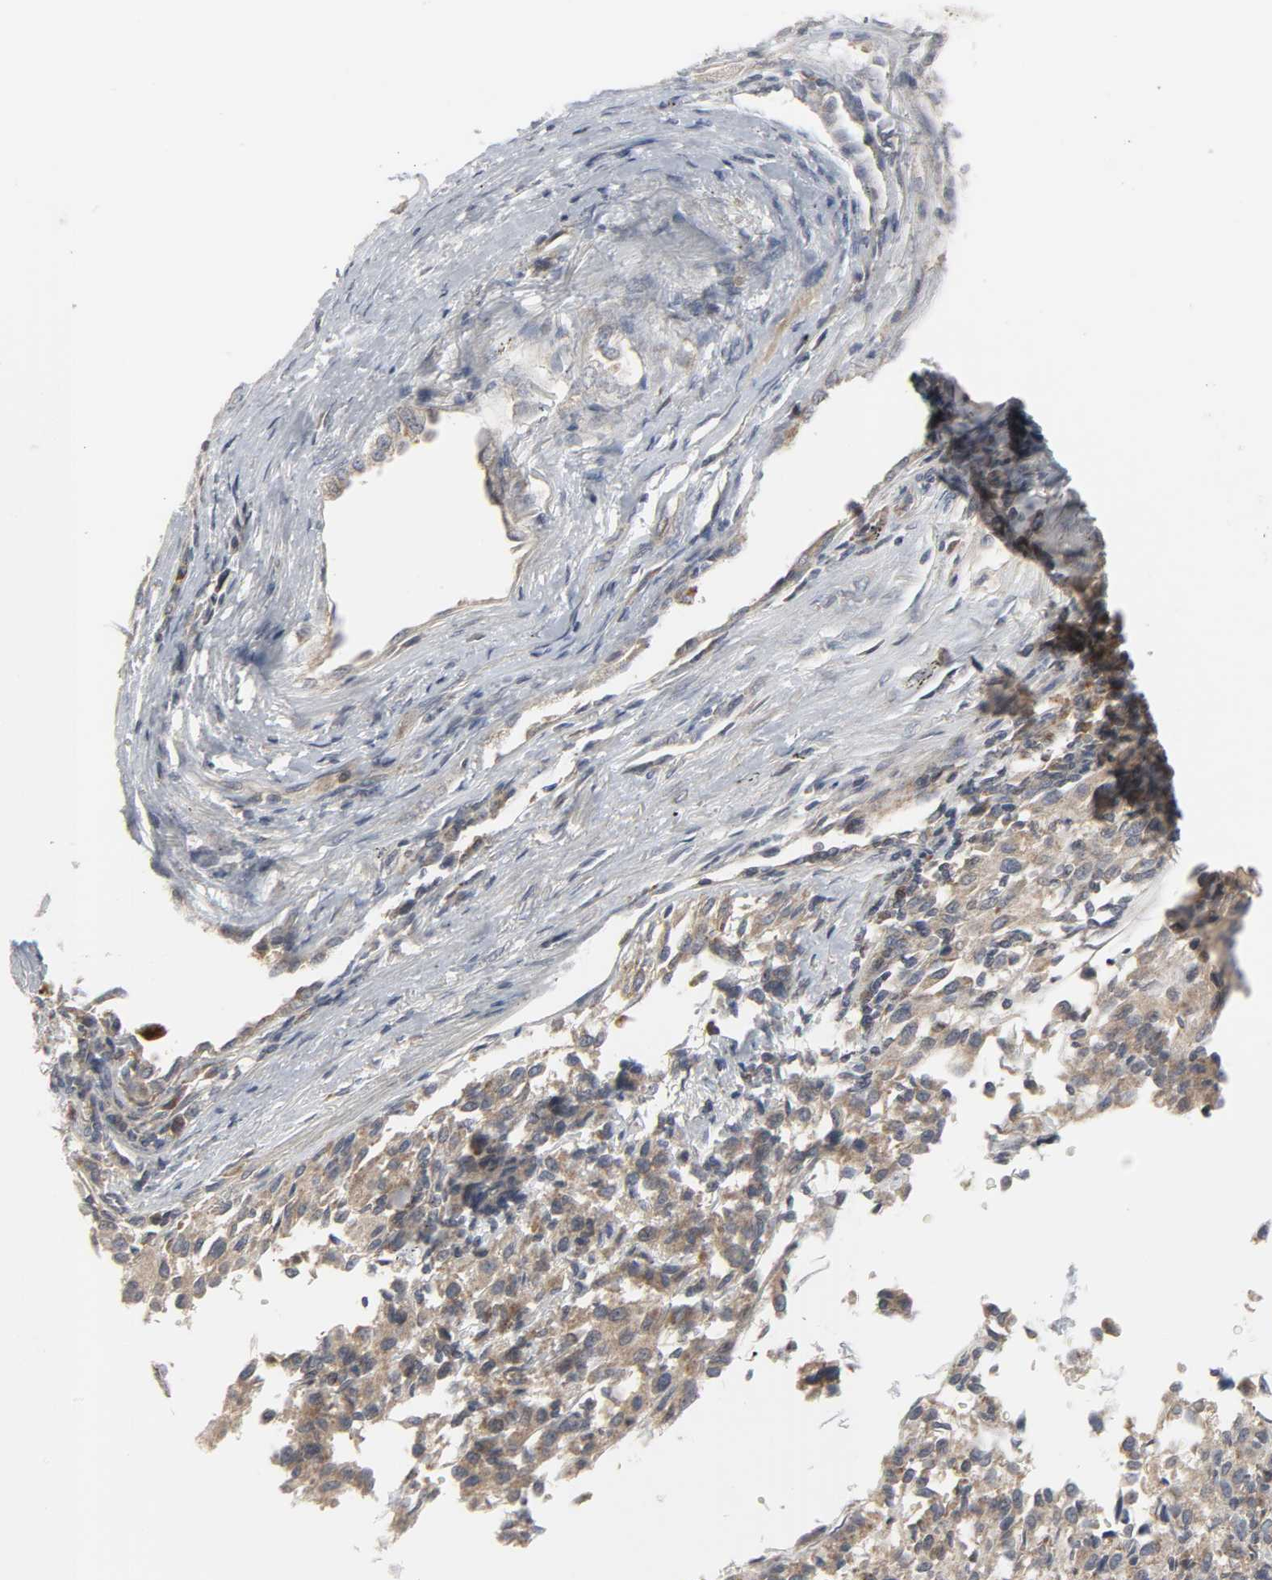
{"staining": {"intensity": "moderate", "quantity": ">75%", "location": "cytoplasmic/membranous"}, "tissue": "melanoma", "cell_type": "Tumor cells", "image_type": "cancer", "snomed": [{"axis": "morphology", "description": "Malignant melanoma, Metastatic site"}, {"axis": "topography", "description": "Lung"}], "caption": "This histopathology image demonstrates IHC staining of malignant melanoma (metastatic site), with medium moderate cytoplasmic/membranous staining in approximately >75% of tumor cells.", "gene": "CLIP1", "patient": {"sex": "male", "age": 64}}